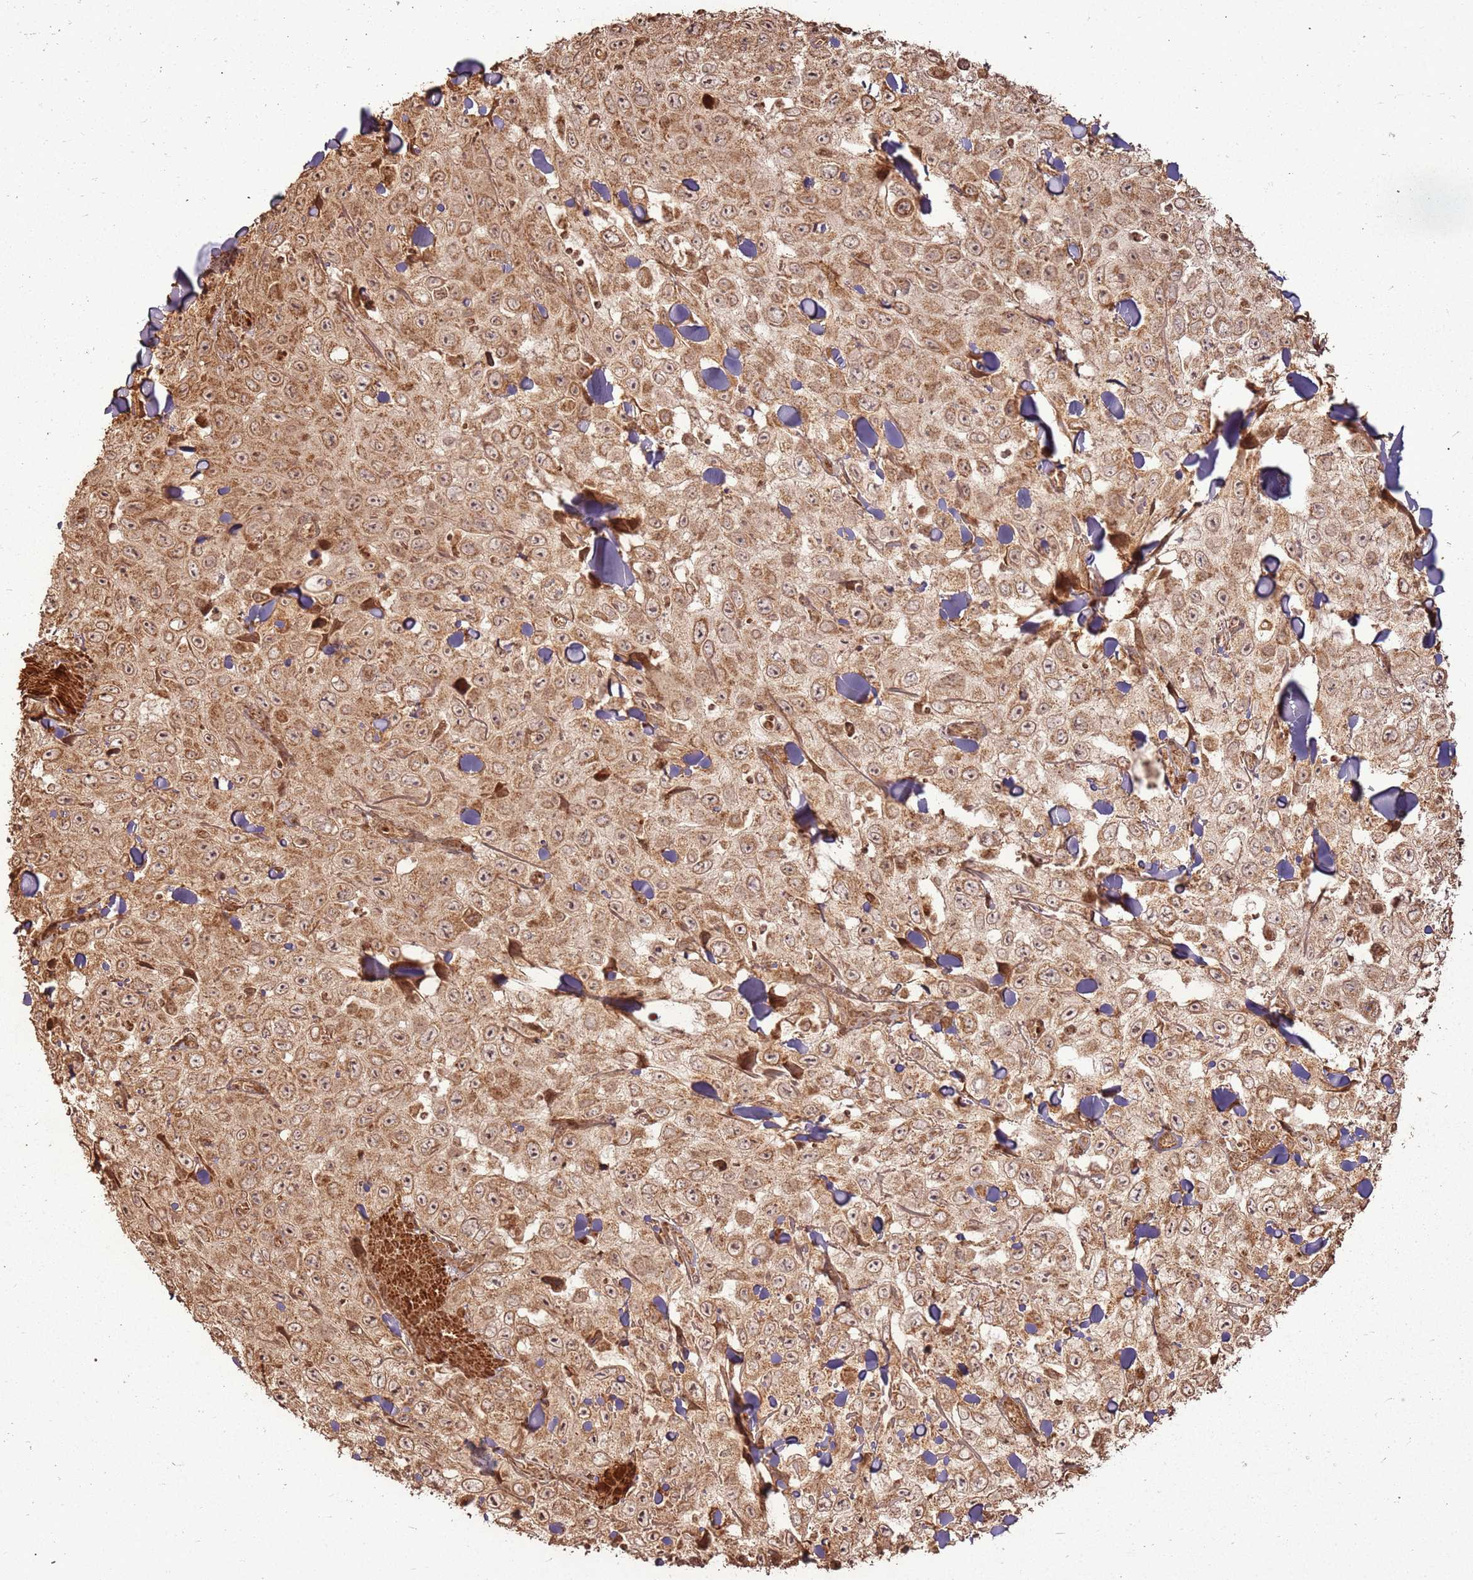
{"staining": {"intensity": "moderate", "quantity": ">75%", "location": "cytoplasmic/membranous,nuclear"}, "tissue": "skin cancer", "cell_type": "Tumor cells", "image_type": "cancer", "snomed": [{"axis": "morphology", "description": "Squamous cell carcinoma, NOS"}, {"axis": "topography", "description": "Skin"}], "caption": "Protein expression analysis of human squamous cell carcinoma (skin) reveals moderate cytoplasmic/membranous and nuclear expression in about >75% of tumor cells. The staining was performed using DAB, with brown indicating positive protein expression. Nuclei are stained blue with hematoxylin.", "gene": "MRPS6", "patient": {"sex": "male", "age": 82}}